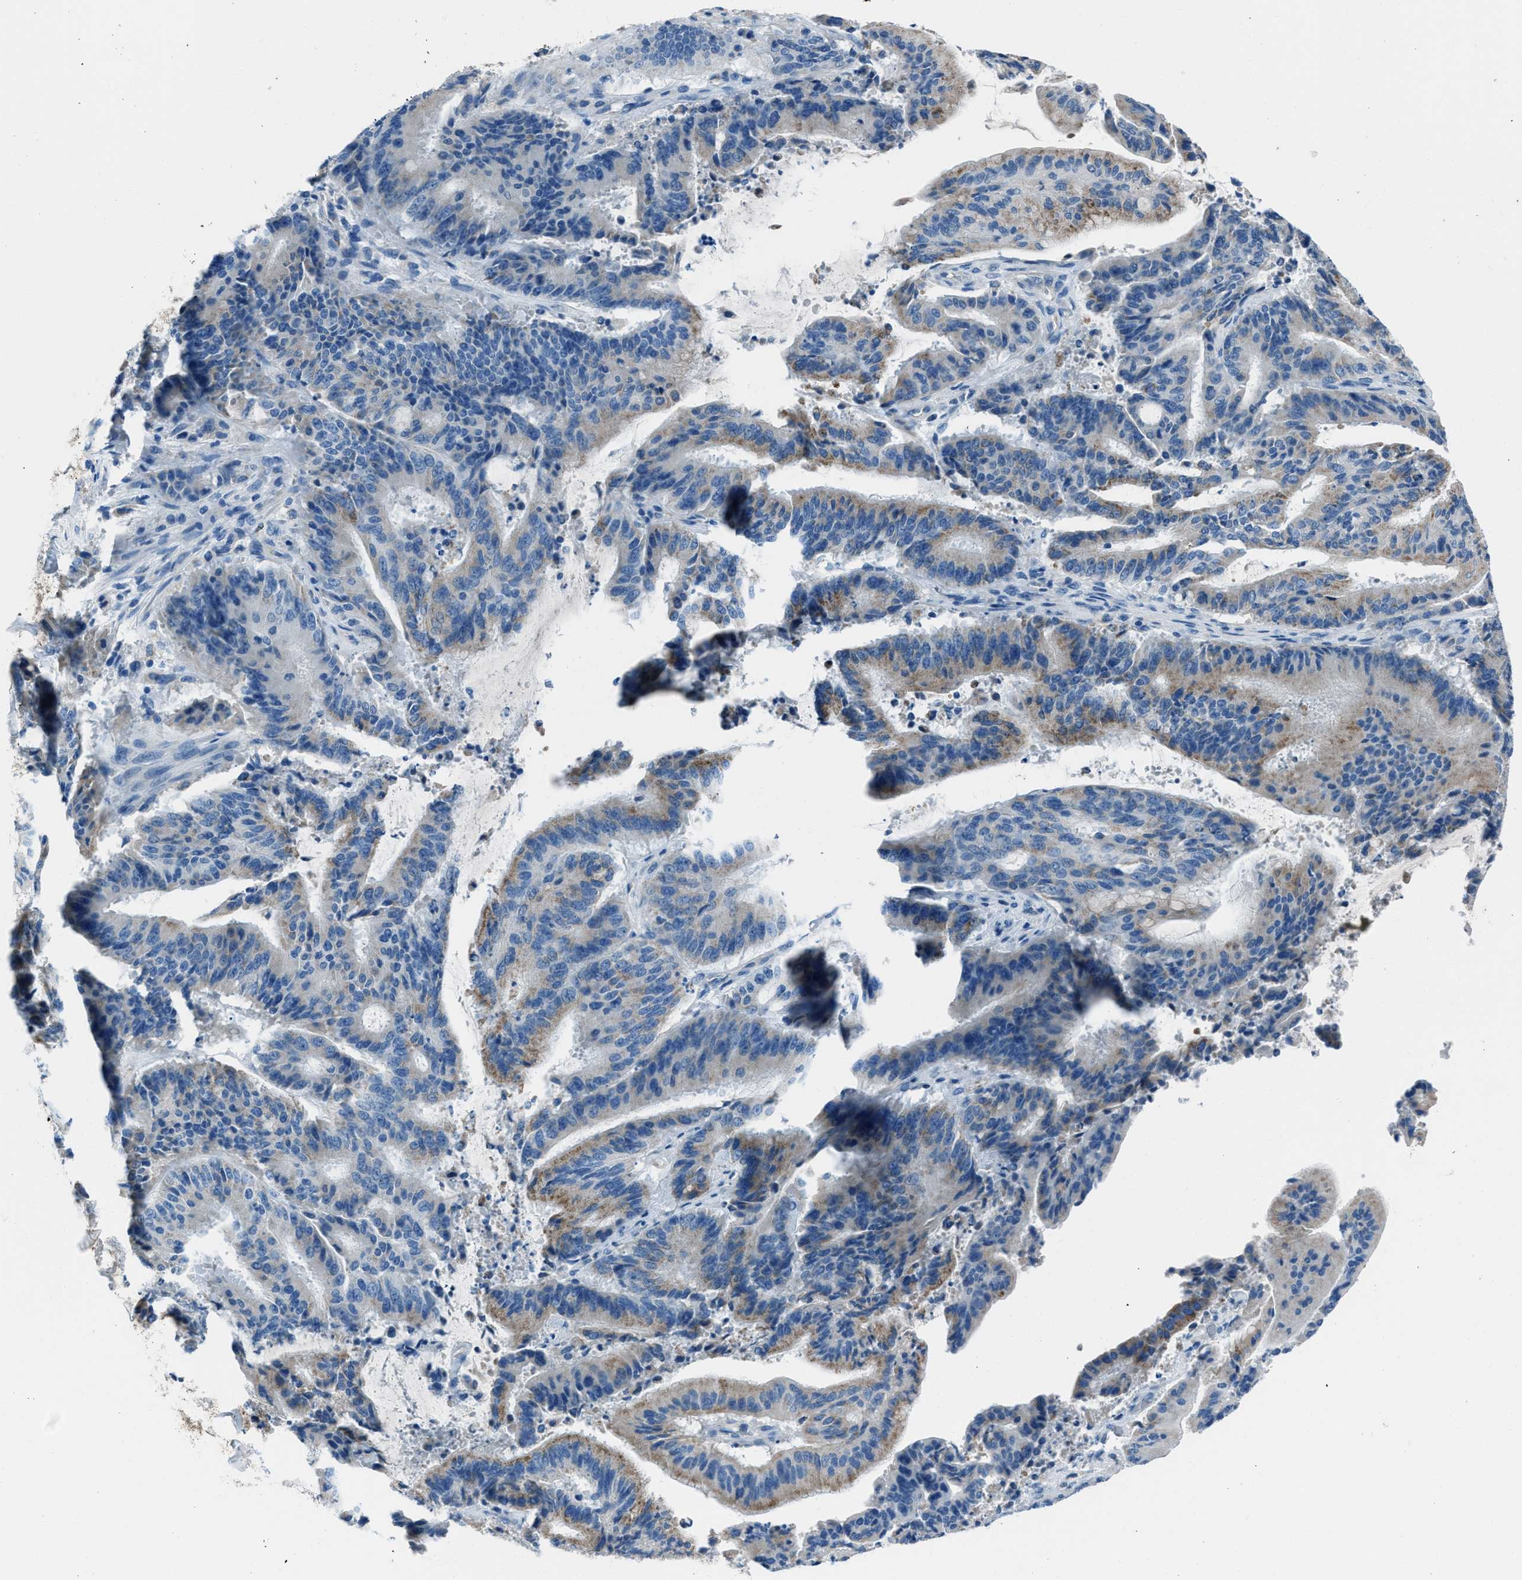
{"staining": {"intensity": "weak", "quantity": "25%-75%", "location": "cytoplasmic/membranous"}, "tissue": "liver cancer", "cell_type": "Tumor cells", "image_type": "cancer", "snomed": [{"axis": "morphology", "description": "Normal tissue, NOS"}, {"axis": "morphology", "description": "Cholangiocarcinoma"}, {"axis": "topography", "description": "Liver"}, {"axis": "topography", "description": "Peripheral nerve tissue"}], "caption": "IHC photomicrograph of human liver cancer (cholangiocarcinoma) stained for a protein (brown), which displays low levels of weak cytoplasmic/membranous positivity in approximately 25%-75% of tumor cells.", "gene": "AMACR", "patient": {"sex": "female", "age": 73}}